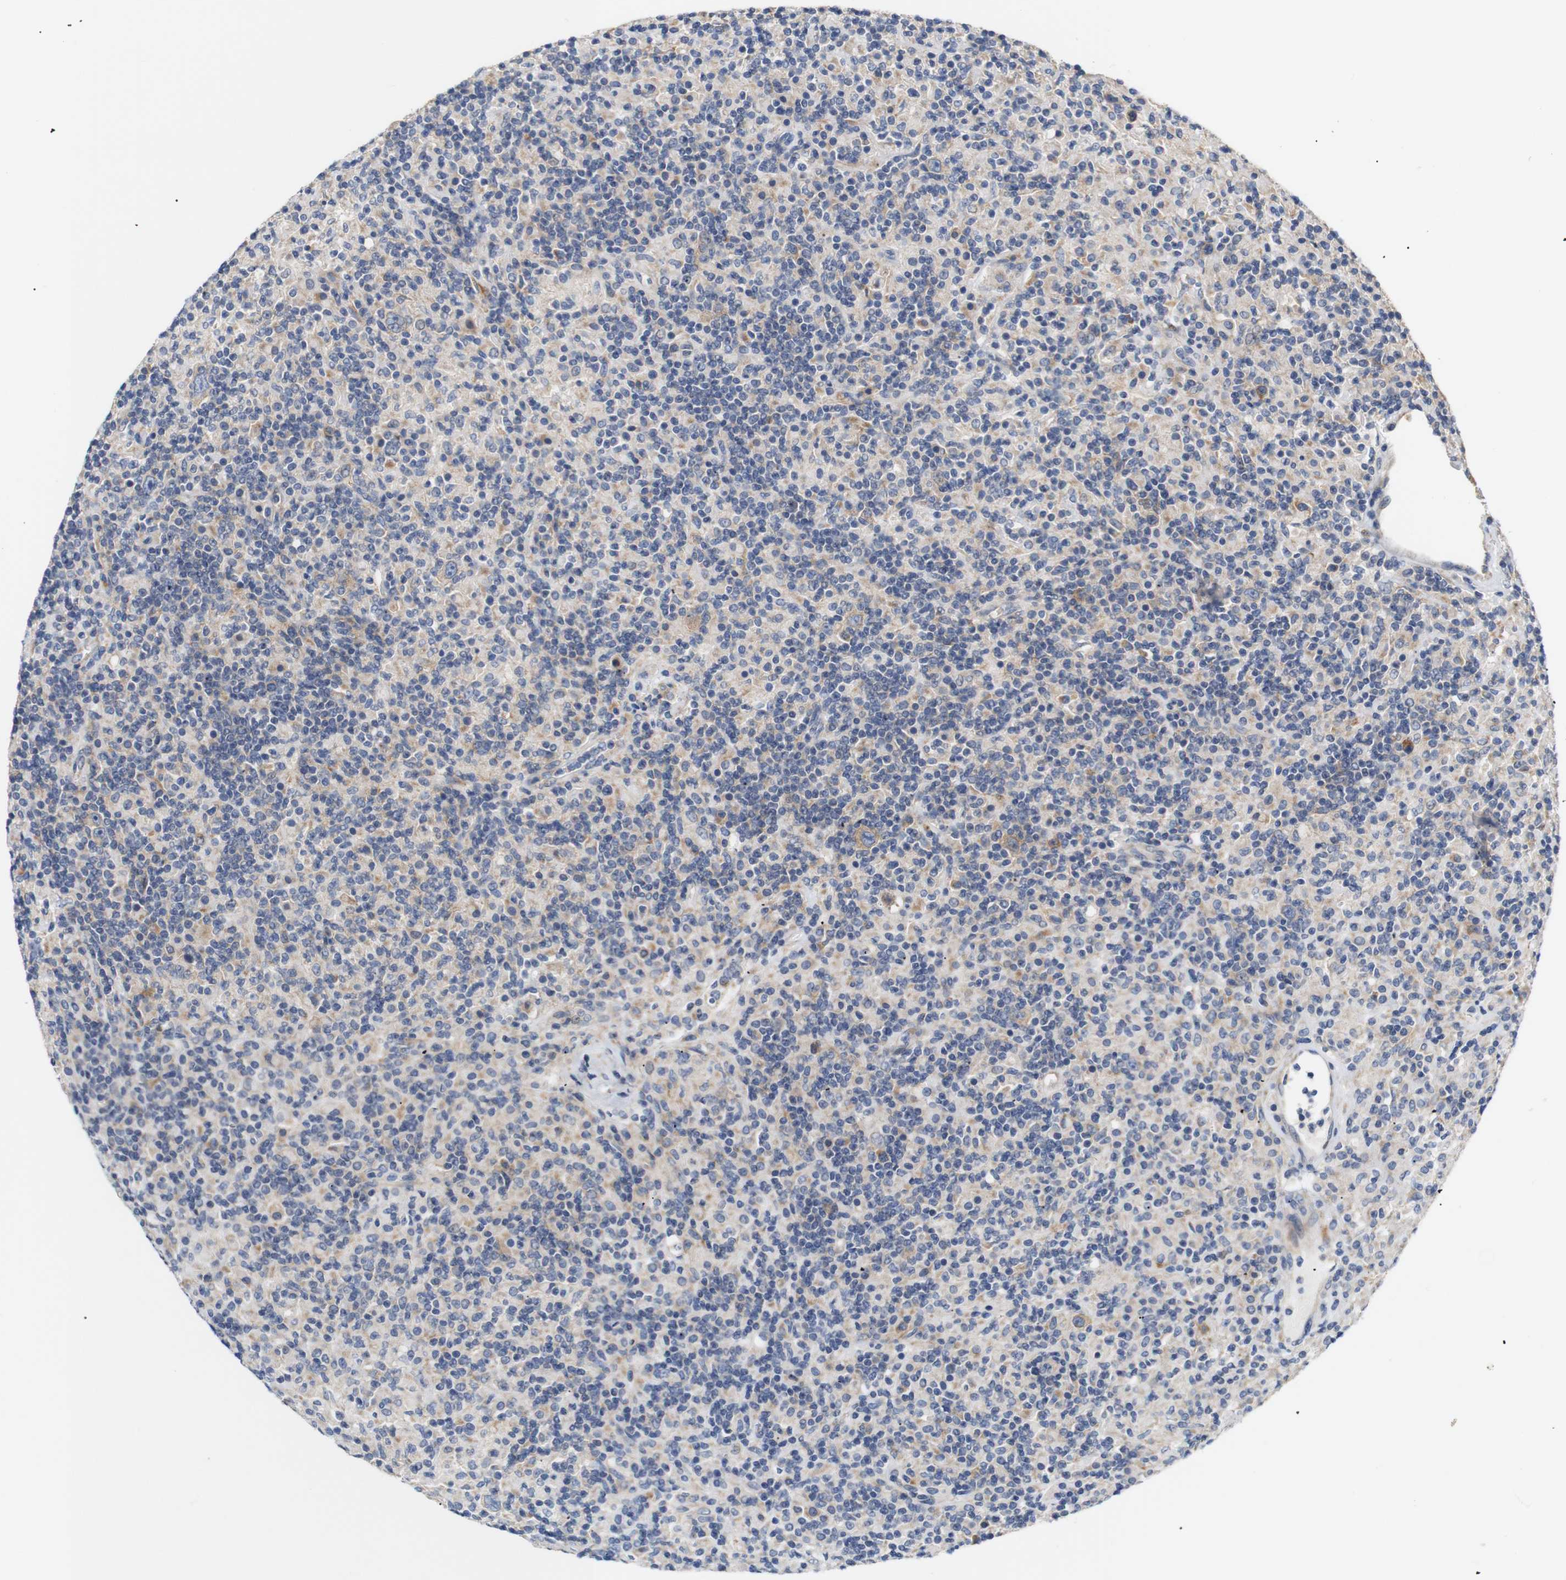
{"staining": {"intensity": "moderate", "quantity": "25%-75%", "location": "cytoplasmic/membranous"}, "tissue": "lymphoma", "cell_type": "Tumor cells", "image_type": "cancer", "snomed": [{"axis": "morphology", "description": "Hodgkin's disease, NOS"}, {"axis": "topography", "description": "Lymph node"}], "caption": "Protein staining reveals moderate cytoplasmic/membranous positivity in approximately 25%-75% of tumor cells in Hodgkin's disease.", "gene": "TRIM5", "patient": {"sex": "male", "age": 70}}